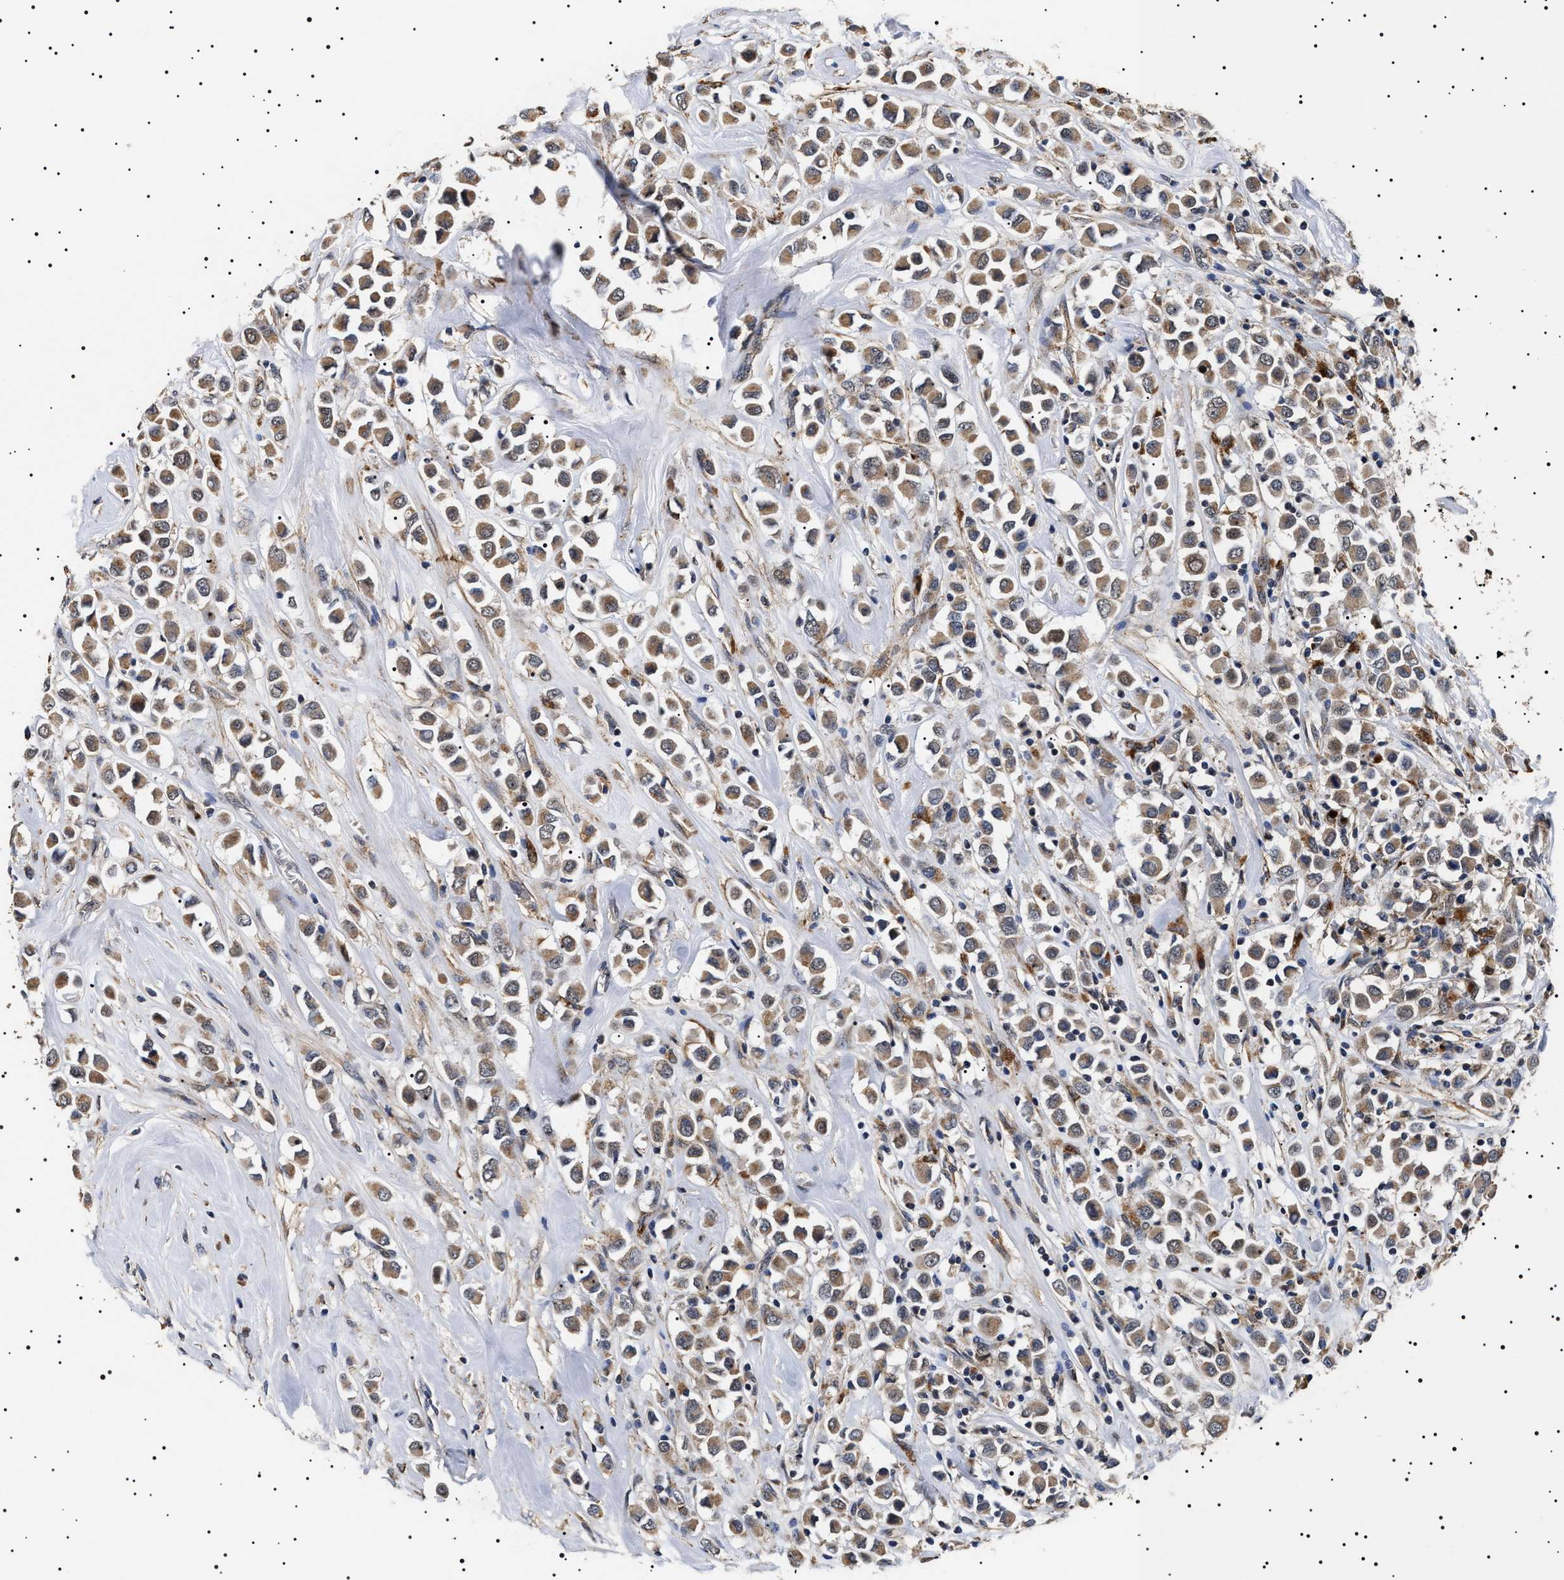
{"staining": {"intensity": "moderate", "quantity": ">75%", "location": "cytoplasmic/membranous"}, "tissue": "breast cancer", "cell_type": "Tumor cells", "image_type": "cancer", "snomed": [{"axis": "morphology", "description": "Duct carcinoma"}, {"axis": "topography", "description": "Breast"}], "caption": "Moderate cytoplasmic/membranous protein staining is seen in approximately >75% of tumor cells in breast cancer.", "gene": "RAB34", "patient": {"sex": "female", "age": 61}}